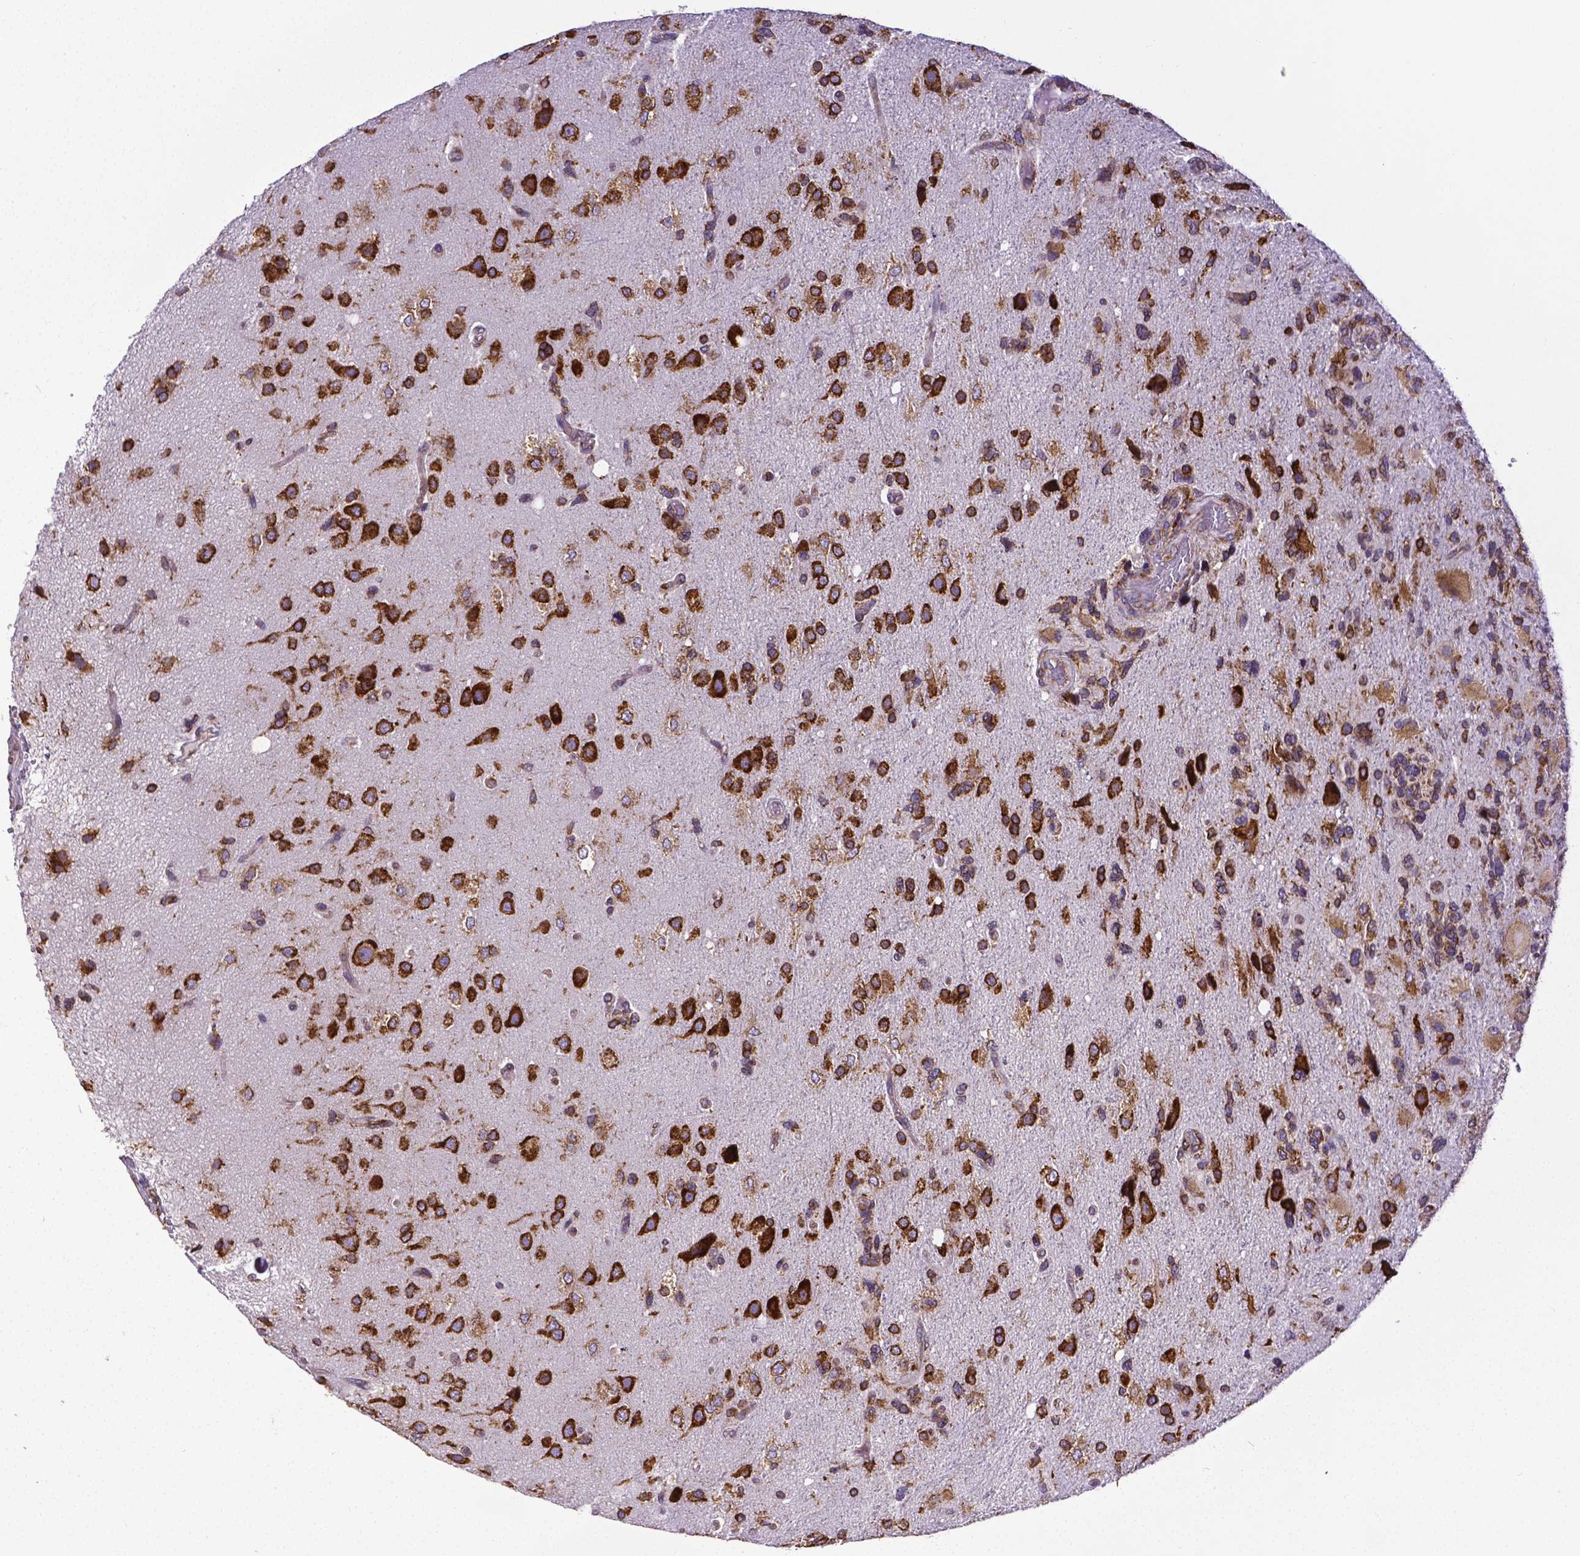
{"staining": {"intensity": "strong", "quantity": ">75%", "location": "cytoplasmic/membranous"}, "tissue": "glioma", "cell_type": "Tumor cells", "image_type": "cancer", "snomed": [{"axis": "morphology", "description": "Glioma, malignant, High grade"}, {"axis": "topography", "description": "Brain"}], "caption": "Brown immunohistochemical staining in glioma shows strong cytoplasmic/membranous staining in about >75% of tumor cells.", "gene": "MTDH", "patient": {"sex": "female", "age": 71}}